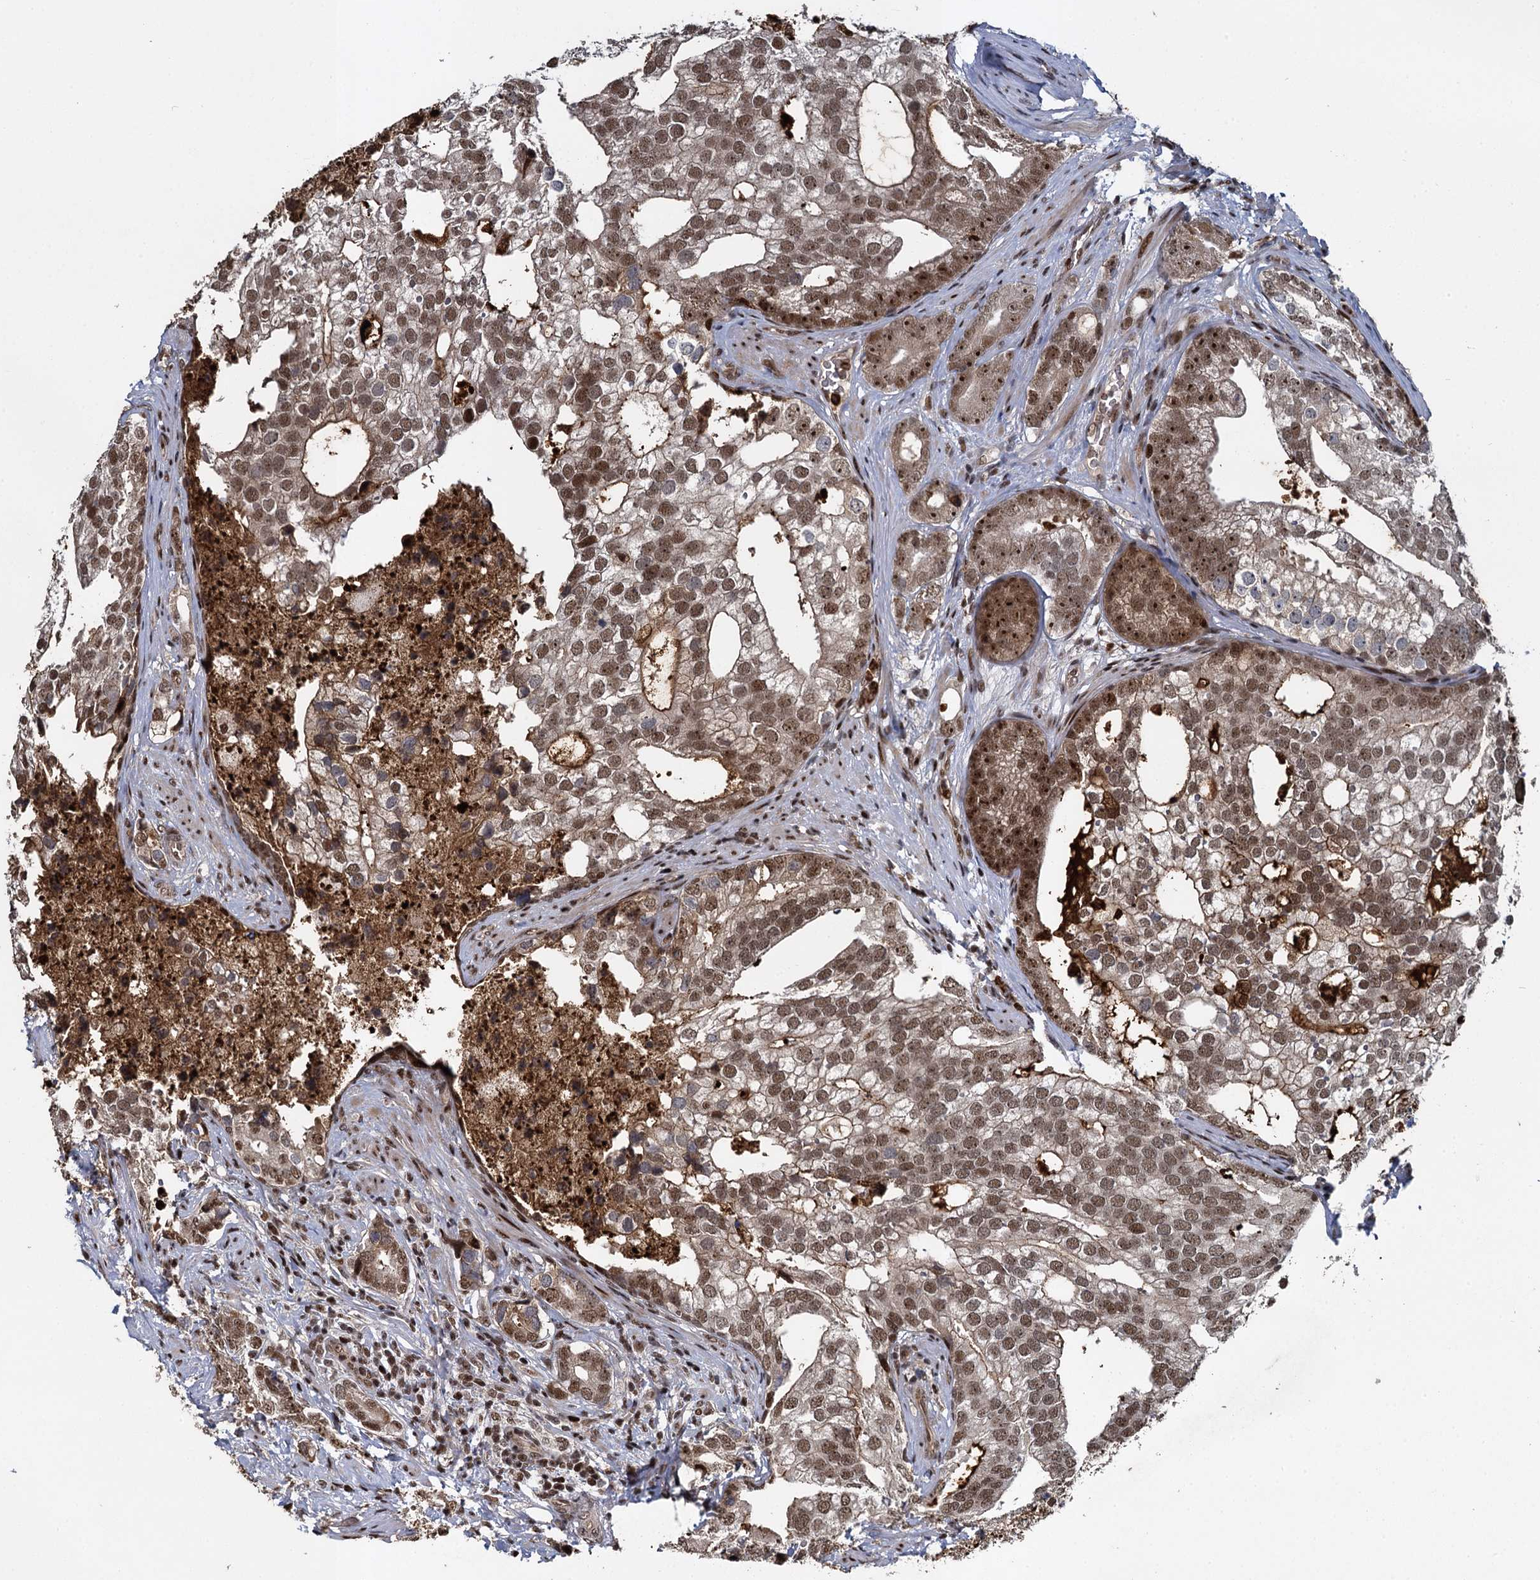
{"staining": {"intensity": "moderate", "quantity": ">75%", "location": "cytoplasmic/membranous,nuclear"}, "tissue": "prostate cancer", "cell_type": "Tumor cells", "image_type": "cancer", "snomed": [{"axis": "morphology", "description": "Adenocarcinoma, High grade"}, {"axis": "topography", "description": "Prostate"}], "caption": "Tumor cells show moderate cytoplasmic/membranous and nuclear positivity in about >75% of cells in prostate cancer (adenocarcinoma (high-grade)).", "gene": "ANKRD49", "patient": {"sex": "male", "age": 75}}